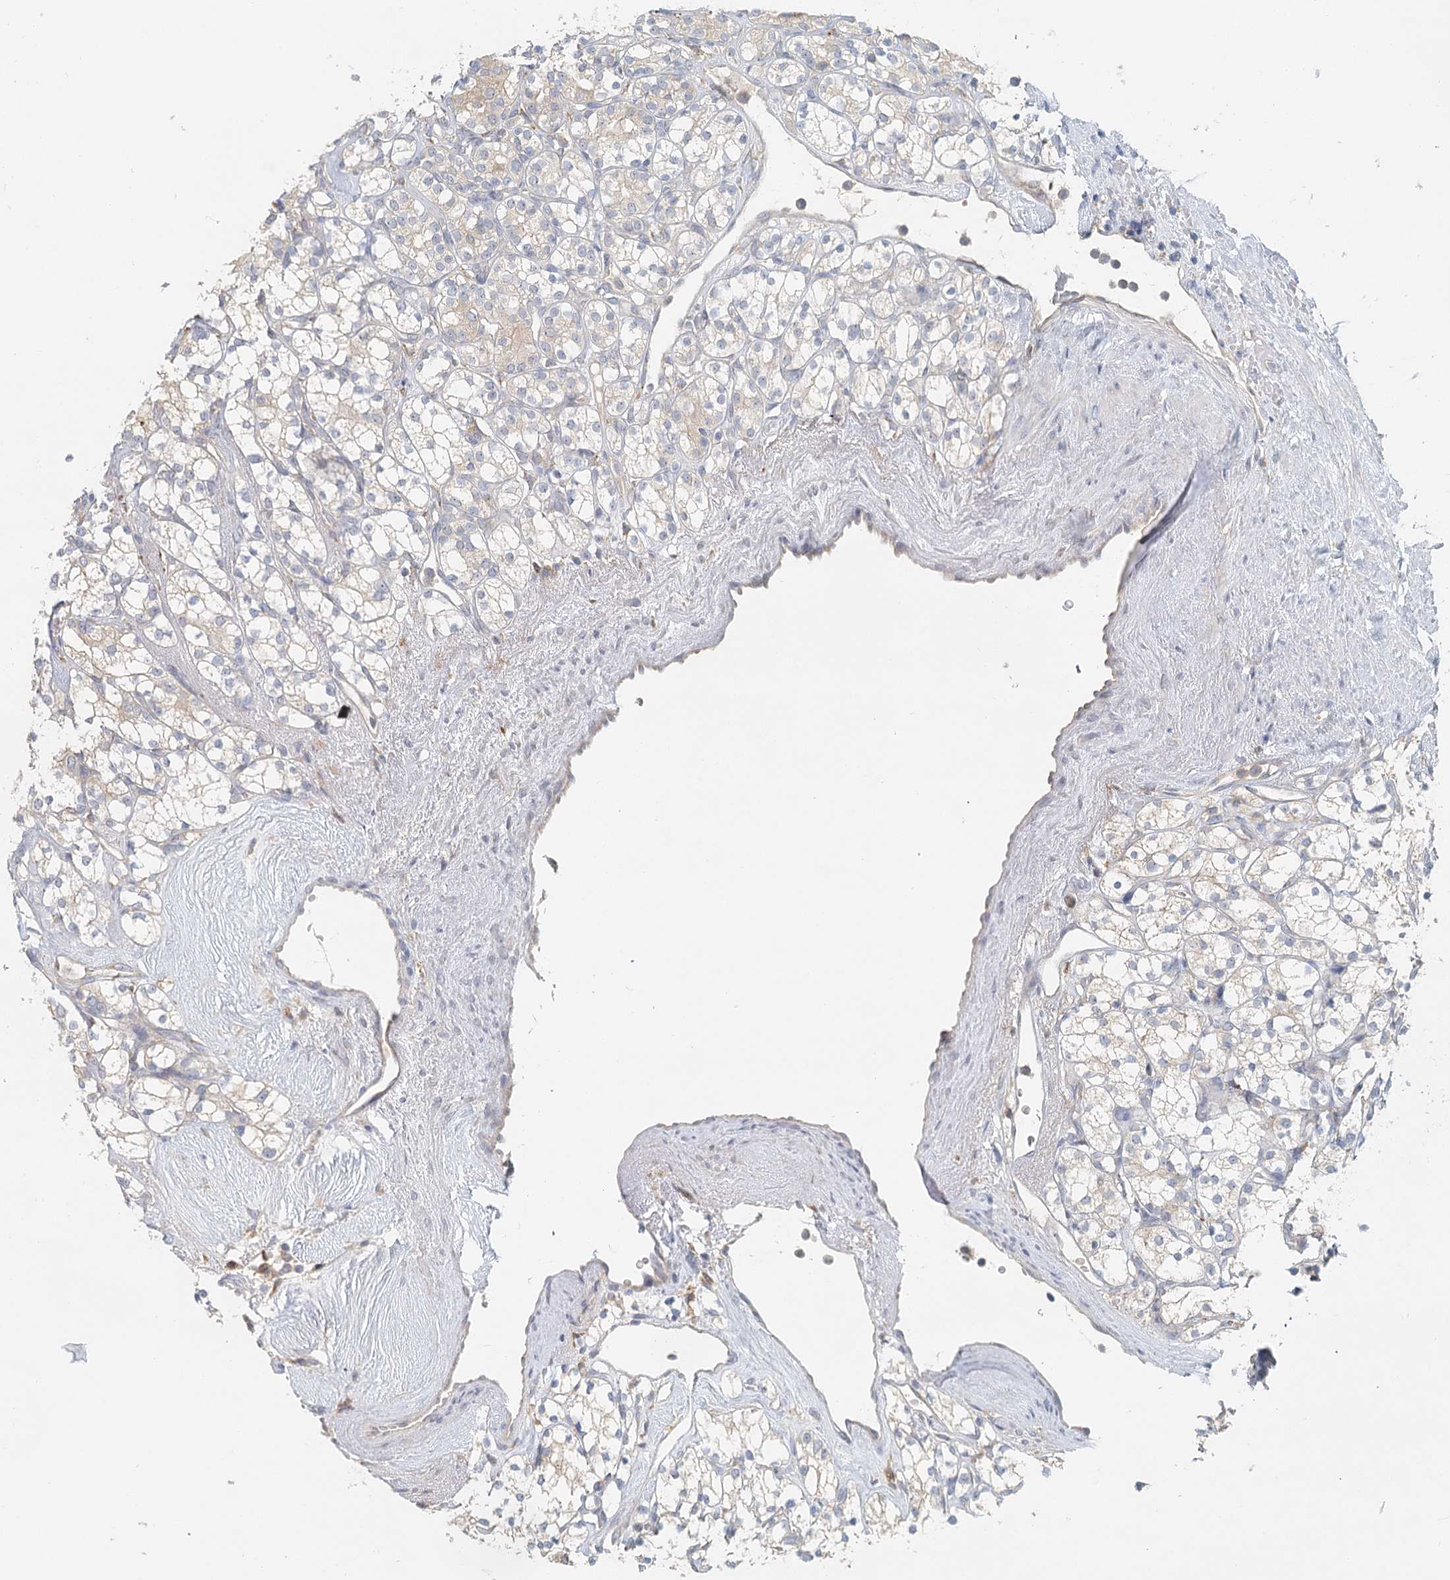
{"staining": {"intensity": "negative", "quantity": "none", "location": "none"}, "tissue": "renal cancer", "cell_type": "Tumor cells", "image_type": "cancer", "snomed": [{"axis": "morphology", "description": "Adenocarcinoma, NOS"}, {"axis": "topography", "description": "Kidney"}], "caption": "Immunohistochemistry of renal adenocarcinoma demonstrates no positivity in tumor cells.", "gene": "VSIG1", "patient": {"sex": "male", "age": 77}}